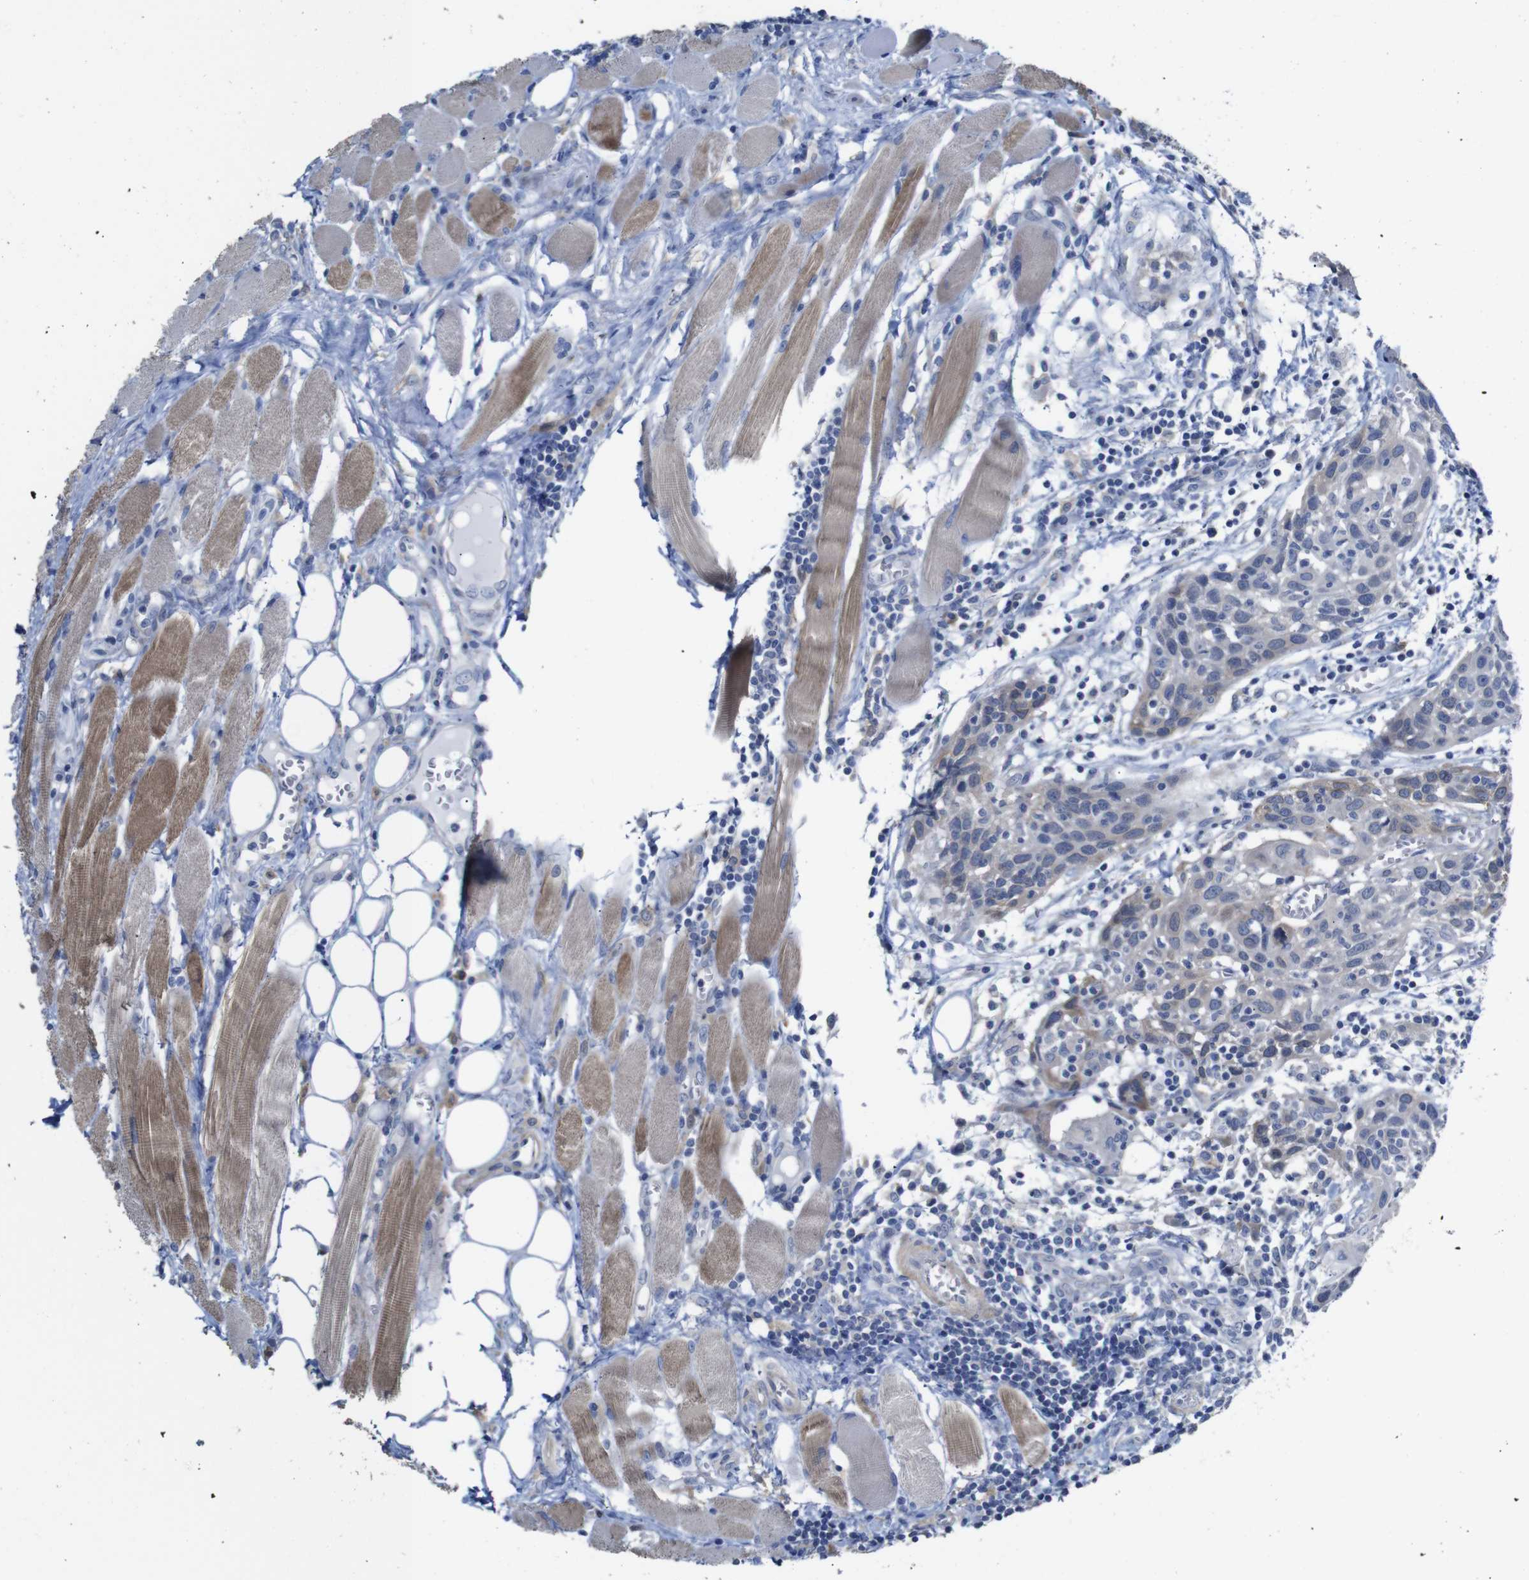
{"staining": {"intensity": "weak", "quantity": "<25%", "location": "cytoplasmic/membranous"}, "tissue": "head and neck cancer", "cell_type": "Tumor cells", "image_type": "cancer", "snomed": [{"axis": "morphology", "description": "Squamous cell carcinoma, NOS"}, {"axis": "topography", "description": "Oral tissue"}, {"axis": "topography", "description": "Head-Neck"}], "caption": "Tumor cells are negative for protein expression in human head and neck cancer.", "gene": "TCEAL9", "patient": {"sex": "female", "age": 50}}